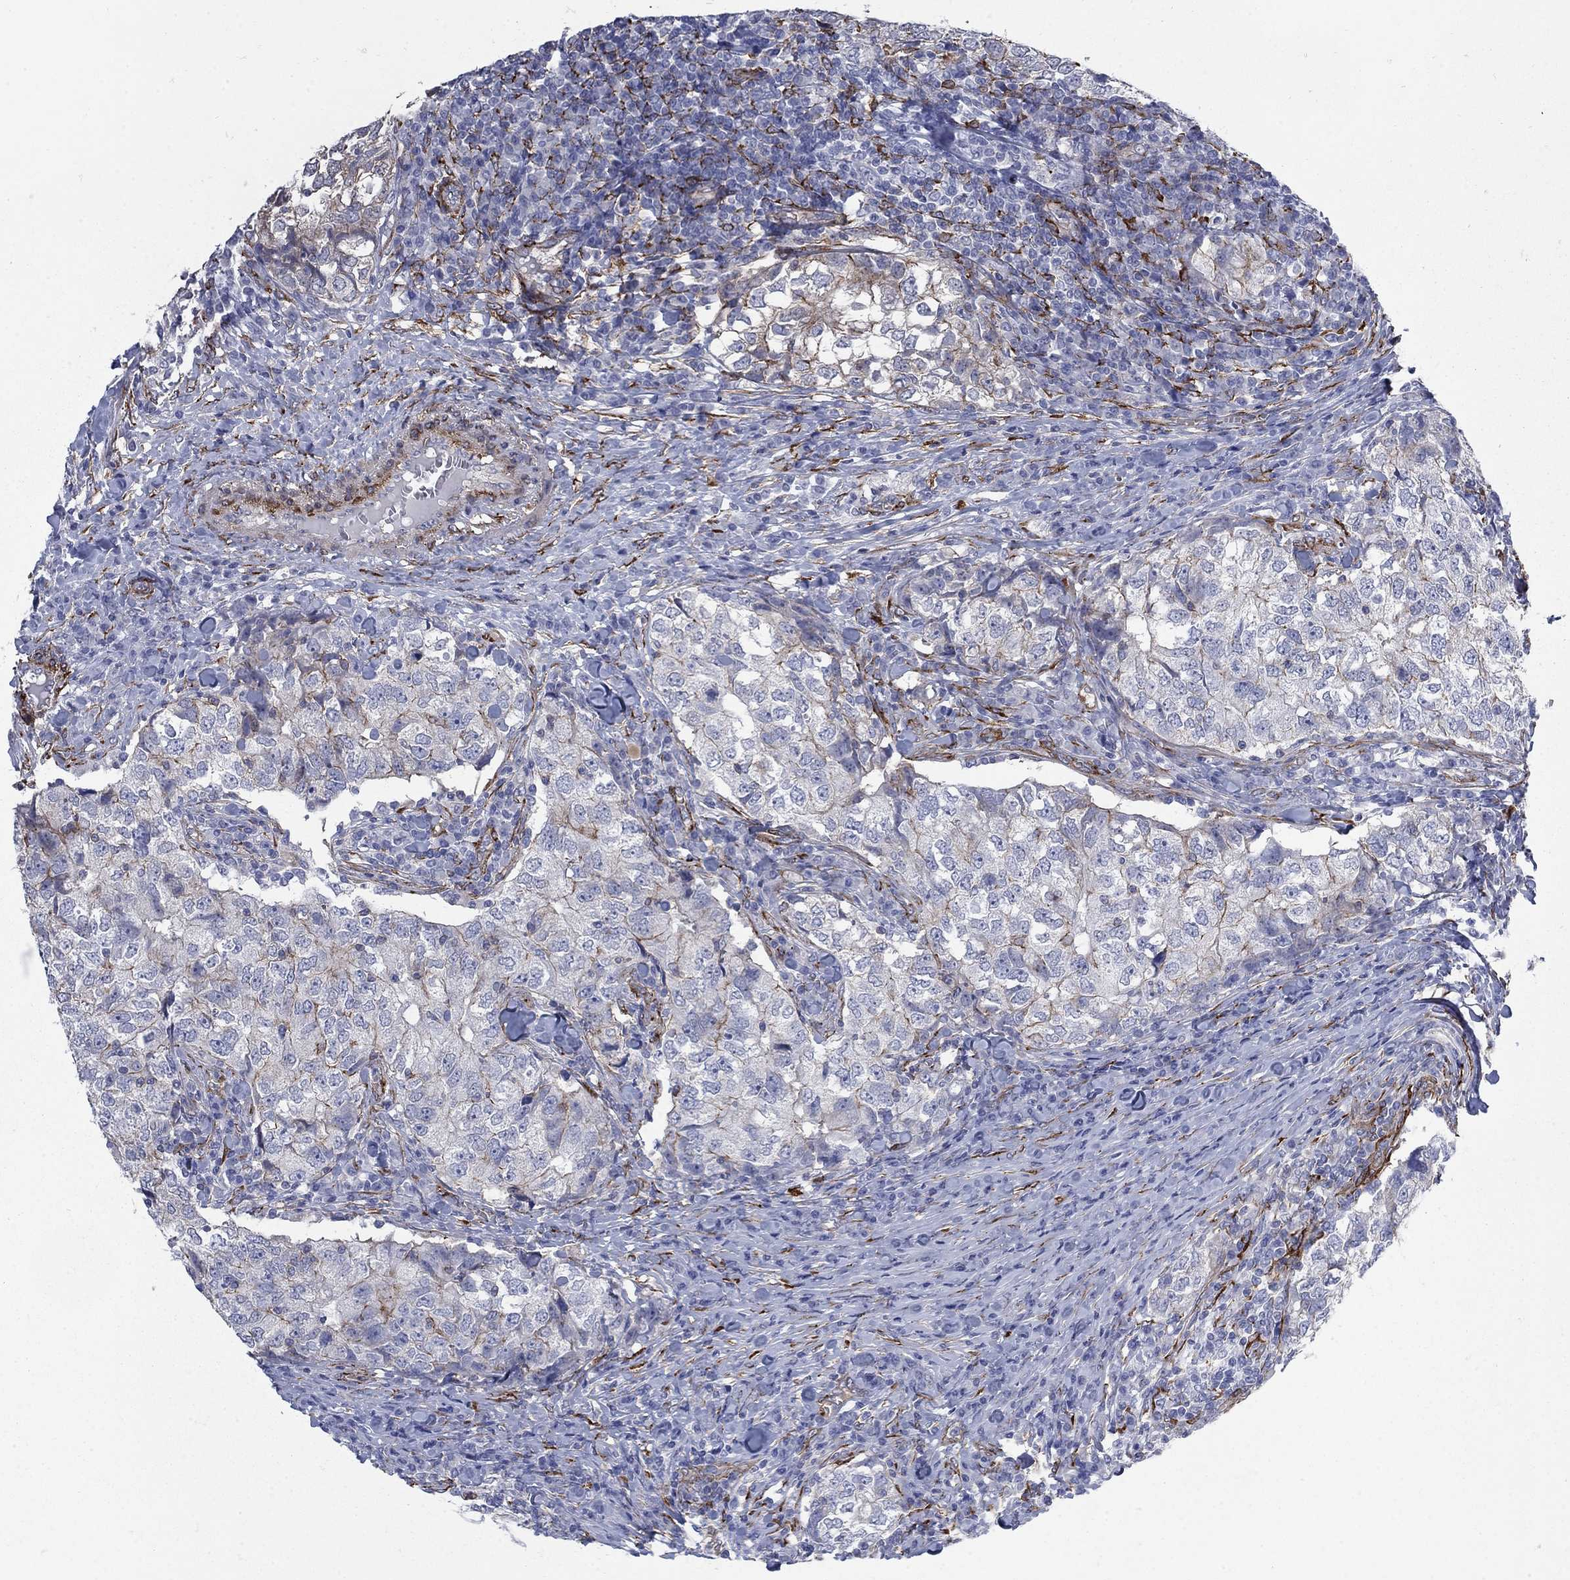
{"staining": {"intensity": "moderate", "quantity": "<25%", "location": "cytoplasmic/membranous"}, "tissue": "breast cancer", "cell_type": "Tumor cells", "image_type": "cancer", "snomed": [{"axis": "morphology", "description": "Duct carcinoma"}, {"axis": "topography", "description": "Breast"}], "caption": "IHC (DAB) staining of breast cancer (intraductal carcinoma) demonstrates moderate cytoplasmic/membranous protein staining in about <25% of tumor cells.", "gene": "SEPTIN8", "patient": {"sex": "female", "age": 30}}